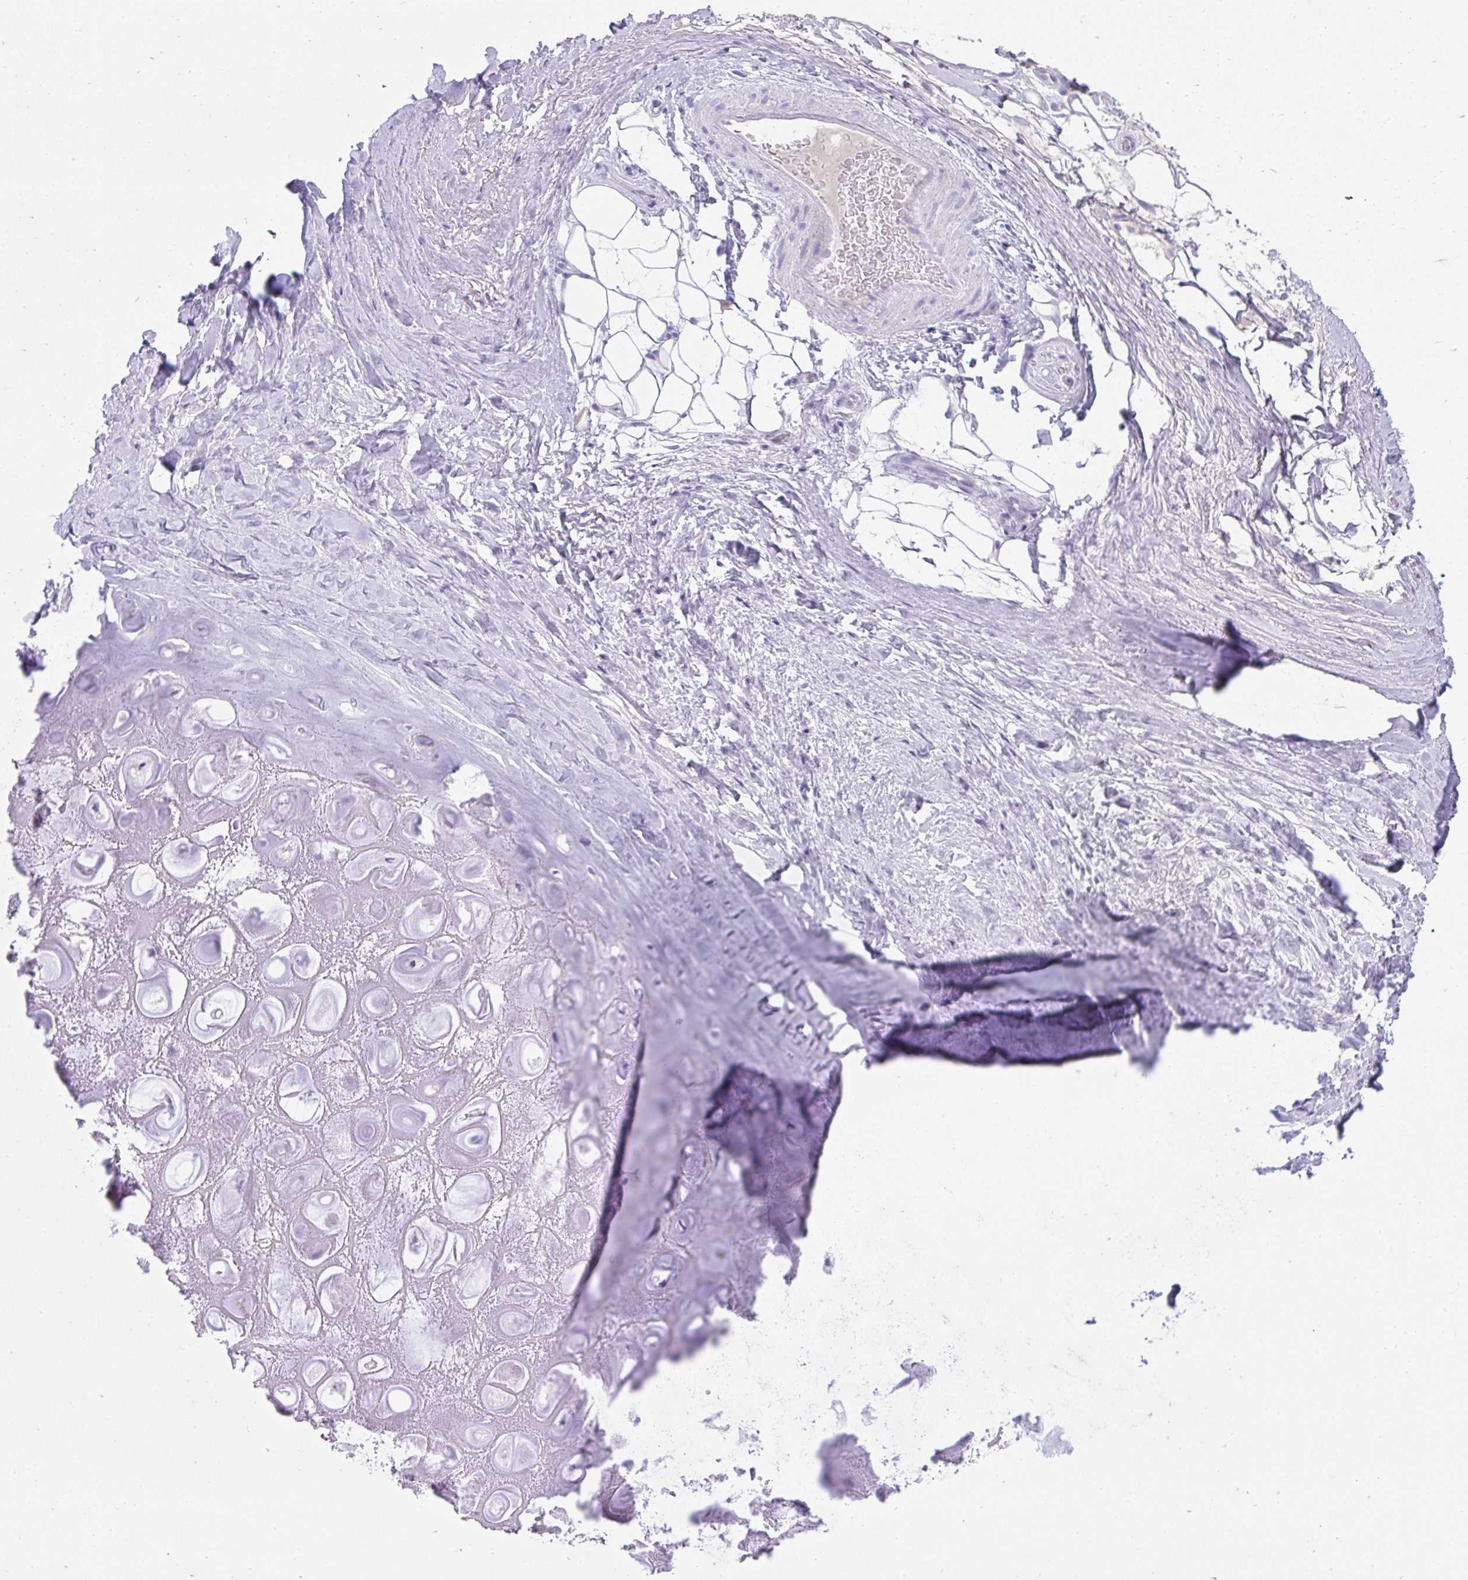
{"staining": {"intensity": "negative", "quantity": "none", "location": "none"}, "tissue": "adipose tissue", "cell_type": "Adipocytes", "image_type": "normal", "snomed": [{"axis": "morphology", "description": "Normal tissue, NOS"}, {"axis": "topography", "description": "Lymph node"}, {"axis": "topography", "description": "Cartilage tissue"}, {"axis": "topography", "description": "Nasopharynx"}], "caption": "Immunohistochemistry (IHC) of unremarkable human adipose tissue shows no positivity in adipocytes.", "gene": "TNNT1", "patient": {"sex": "male", "age": 63}}